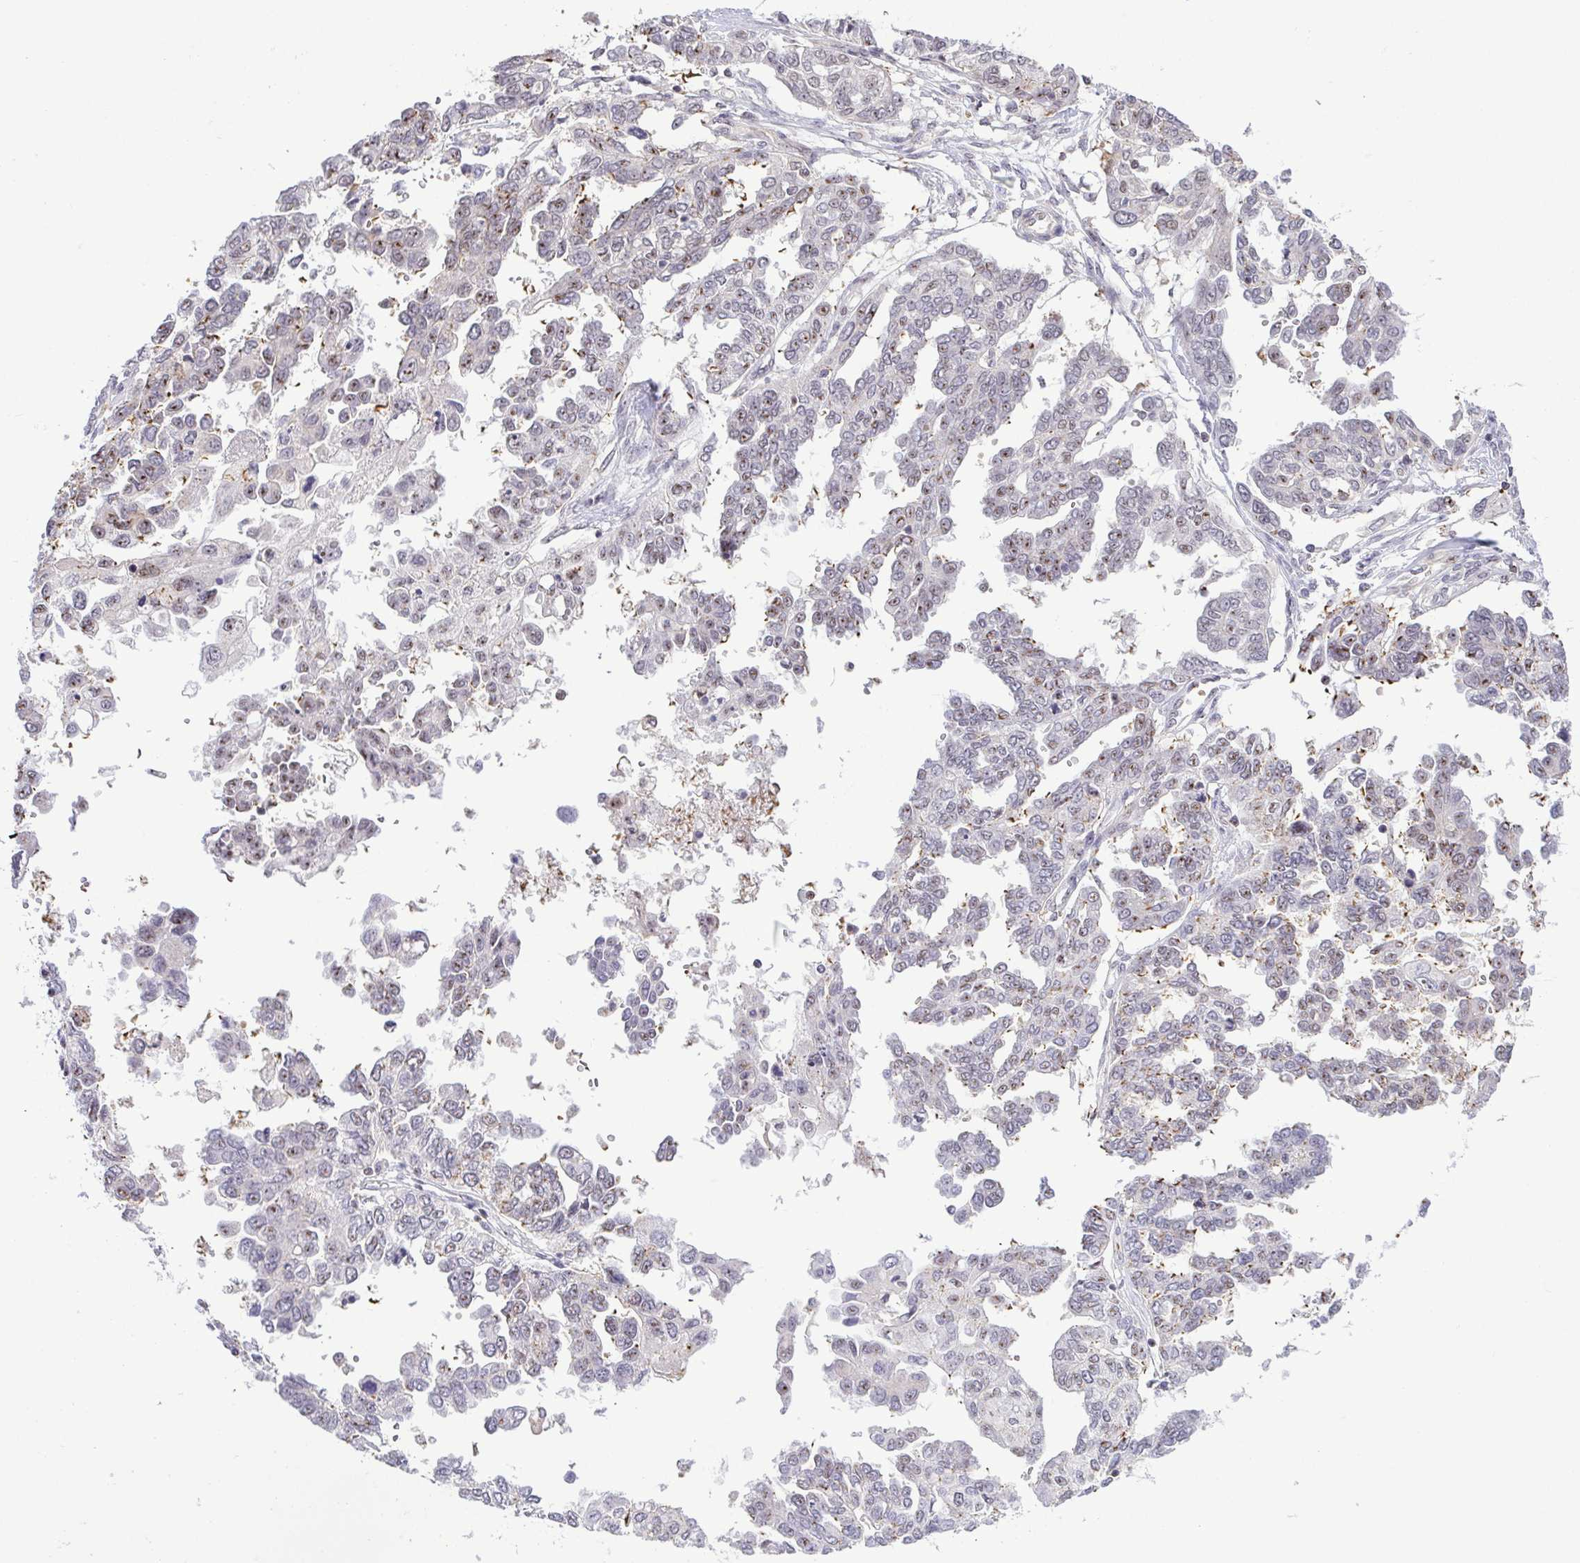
{"staining": {"intensity": "weak", "quantity": "<25%", "location": "nuclear"}, "tissue": "ovarian cancer", "cell_type": "Tumor cells", "image_type": "cancer", "snomed": [{"axis": "morphology", "description": "Cystadenocarcinoma, serous, NOS"}, {"axis": "topography", "description": "Ovary"}], "caption": "Immunohistochemistry (IHC) photomicrograph of human serous cystadenocarcinoma (ovarian) stained for a protein (brown), which reveals no staining in tumor cells.", "gene": "RSL24D1", "patient": {"sex": "female", "age": 53}}